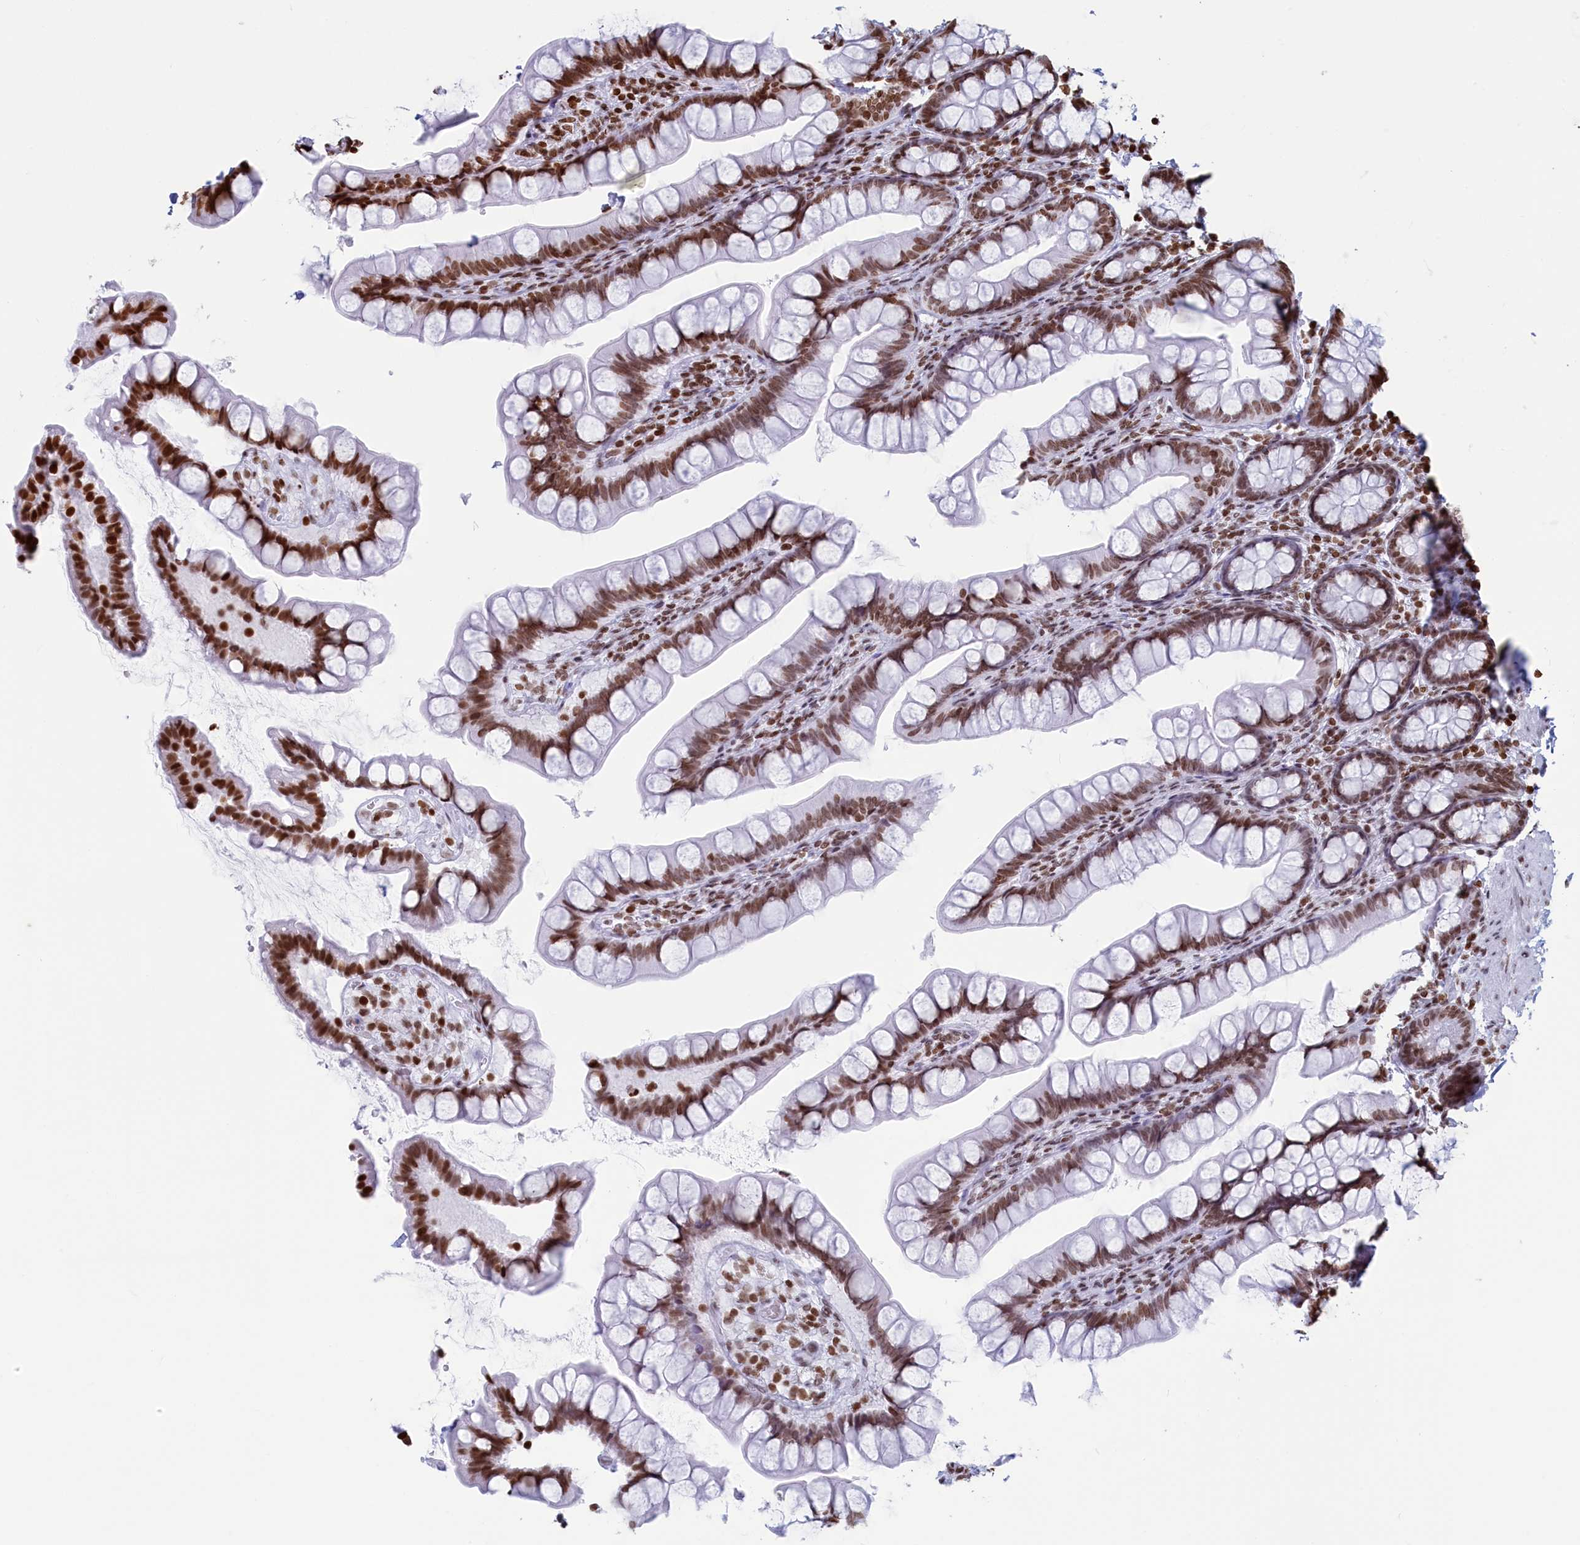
{"staining": {"intensity": "moderate", "quantity": ">75%", "location": "nuclear"}, "tissue": "small intestine", "cell_type": "Glandular cells", "image_type": "normal", "snomed": [{"axis": "morphology", "description": "Normal tissue, NOS"}, {"axis": "topography", "description": "Small intestine"}], "caption": "Brown immunohistochemical staining in benign small intestine displays moderate nuclear positivity in about >75% of glandular cells.", "gene": "APOBEC3A", "patient": {"sex": "male", "age": 70}}